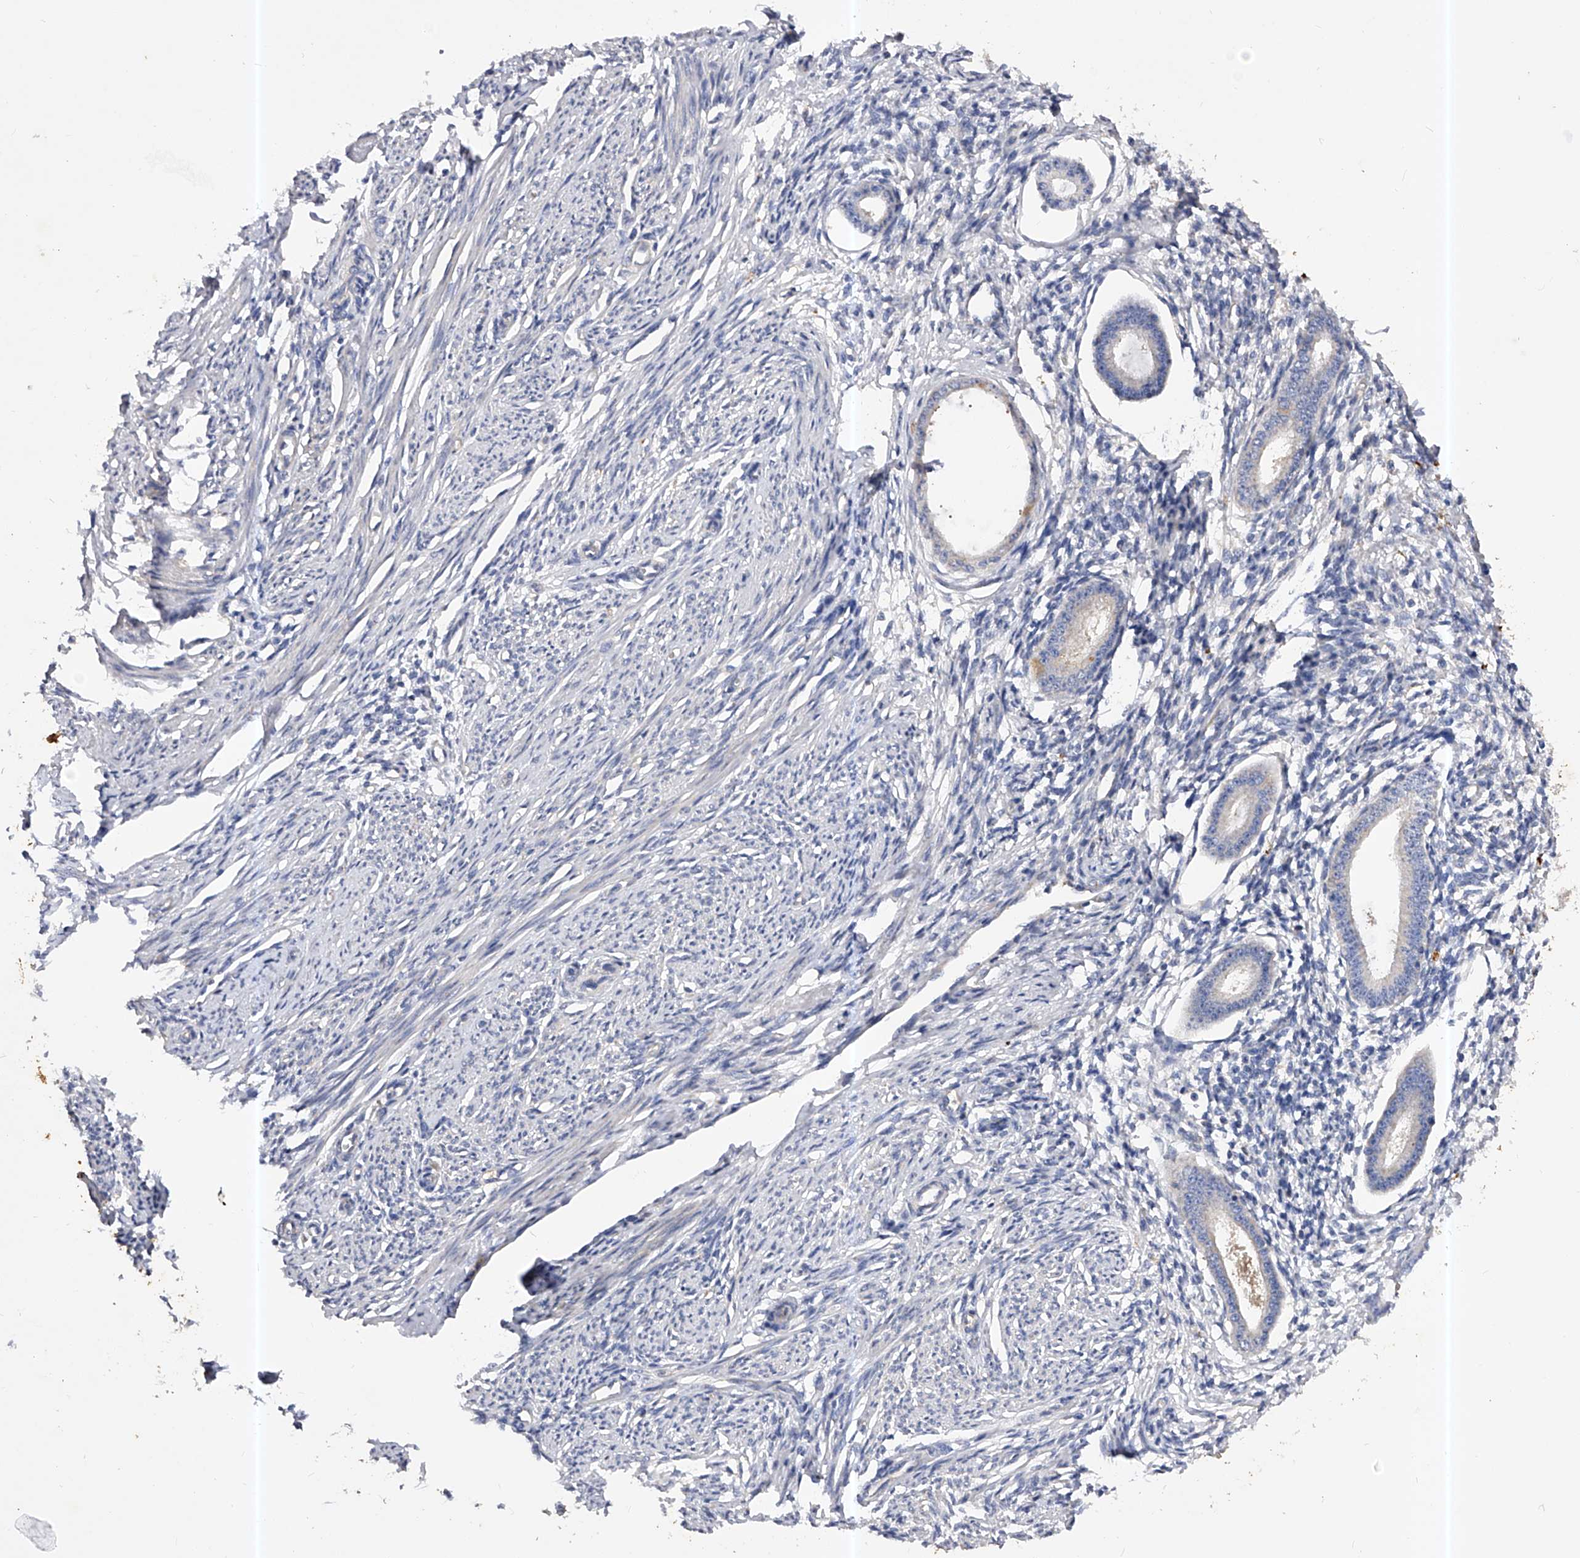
{"staining": {"intensity": "negative", "quantity": "none", "location": "none"}, "tissue": "endometrium", "cell_type": "Cells in endometrial stroma", "image_type": "normal", "snomed": [{"axis": "morphology", "description": "Normal tissue, NOS"}, {"axis": "topography", "description": "Endometrium"}], "caption": "The IHC image has no significant staining in cells in endometrial stroma of endometrium. (Immunohistochemistry, brightfield microscopy, high magnification).", "gene": "PPP5C", "patient": {"sex": "female", "age": 56}}